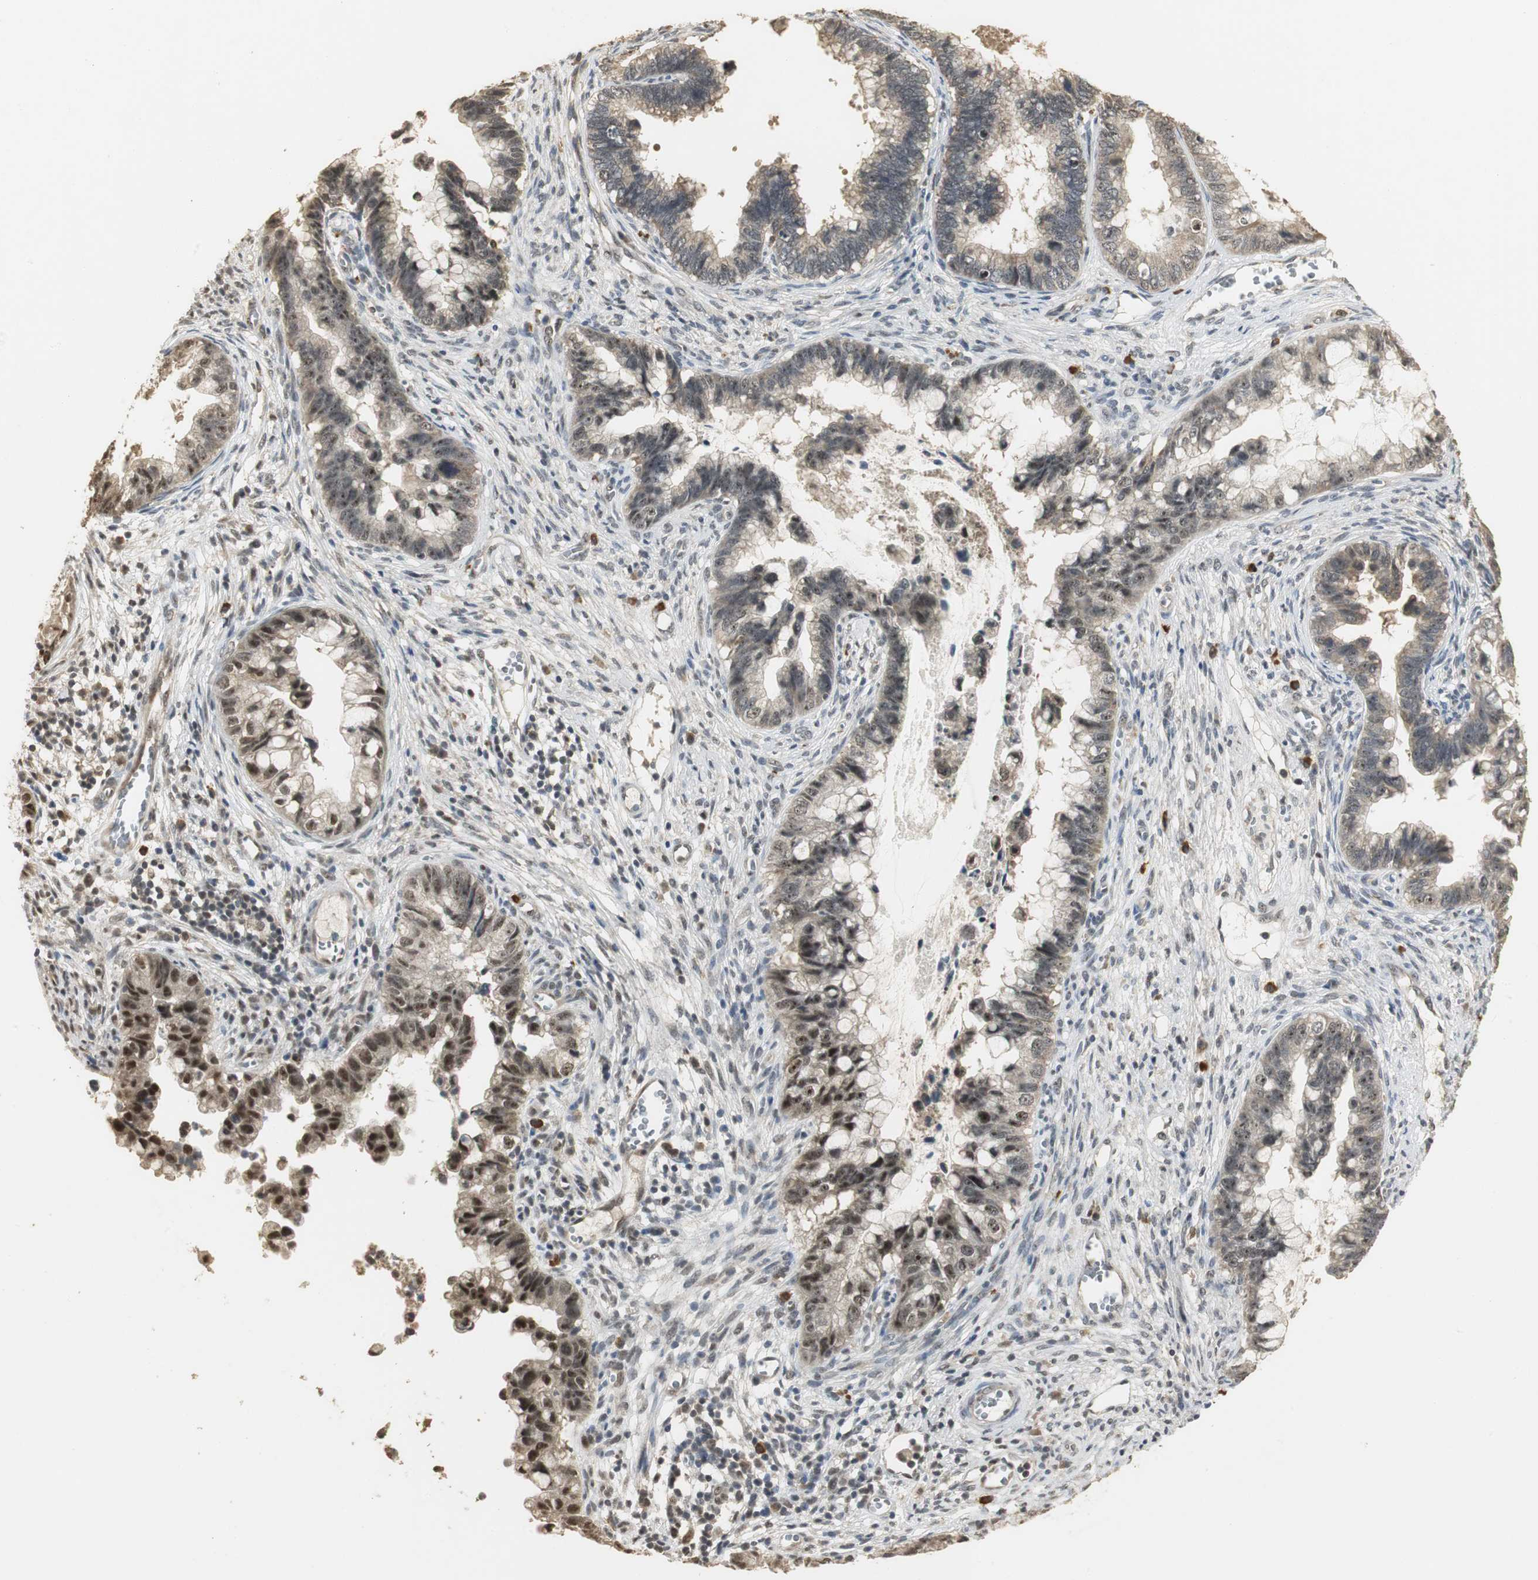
{"staining": {"intensity": "moderate", "quantity": "<25%", "location": "nuclear"}, "tissue": "cervical cancer", "cell_type": "Tumor cells", "image_type": "cancer", "snomed": [{"axis": "morphology", "description": "Adenocarcinoma, NOS"}, {"axis": "topography", "description": "Cervix"}], "caption": "There is low levels of moderate nuclear positivity in tumor cells of cervical cancer, as demonstrated by immunohistochemical staining (brown color).", "gene": "ELOA", "patient": {"sex": "female", "age": 44}}